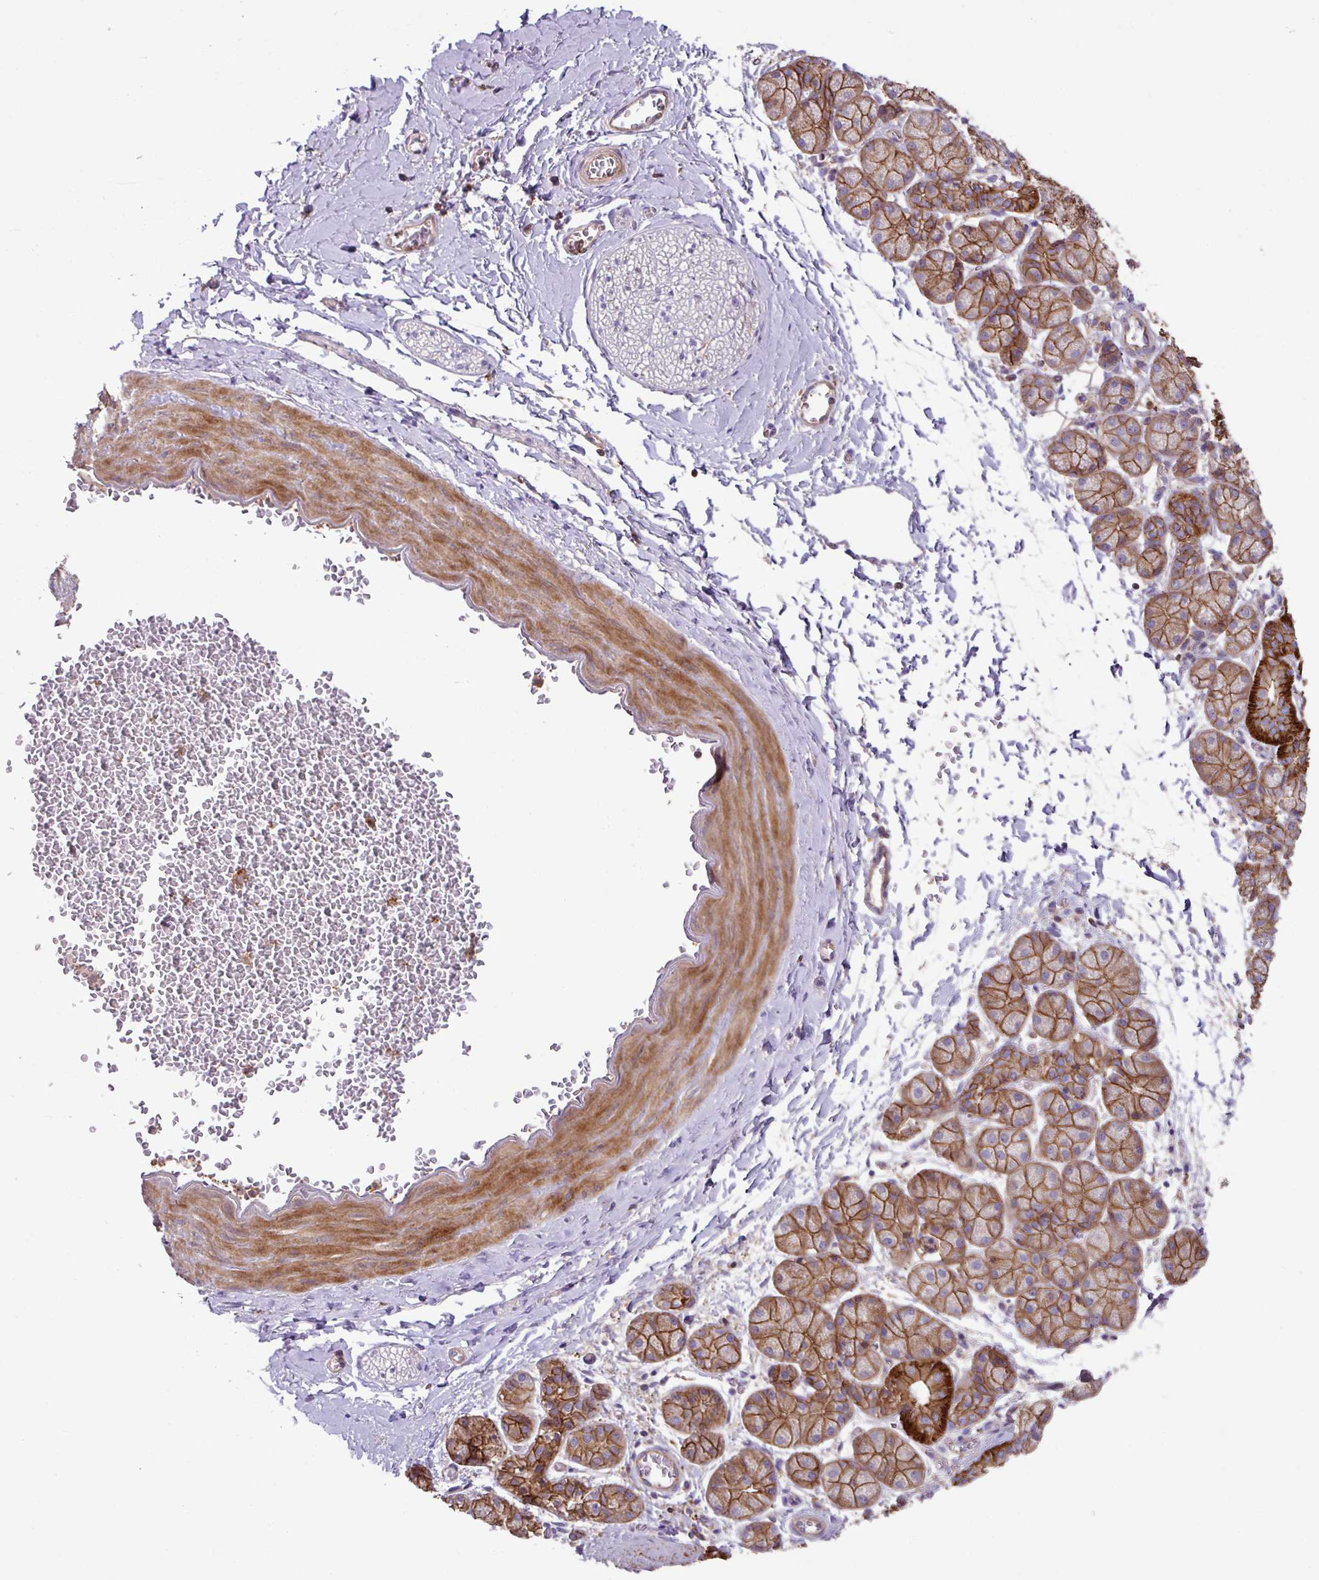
{"staining": {"intensity": "negative", "quantity": "none", "location": "none"}, "tissue": "soft tissue", "cell_type": "Fibroblasts", "image_type": "normal", "snomed": [{"axis": "morphology", "description": "Normal tissue, NOS"}, {"axis": "topography", "description": "Salivary gland"}, {"axis": "topography", "description": "Peripheral nerve tissue"}], "caption": "IHC micrograph of normal soft tissue stained for a protein (brown), which displays no positivity in fibroblasts. (Immunohistochemistry (ihc), brightfield microscopy, high magnification).", "gene": "RIC1", "patient": {"sex": "female", "age": 24}}